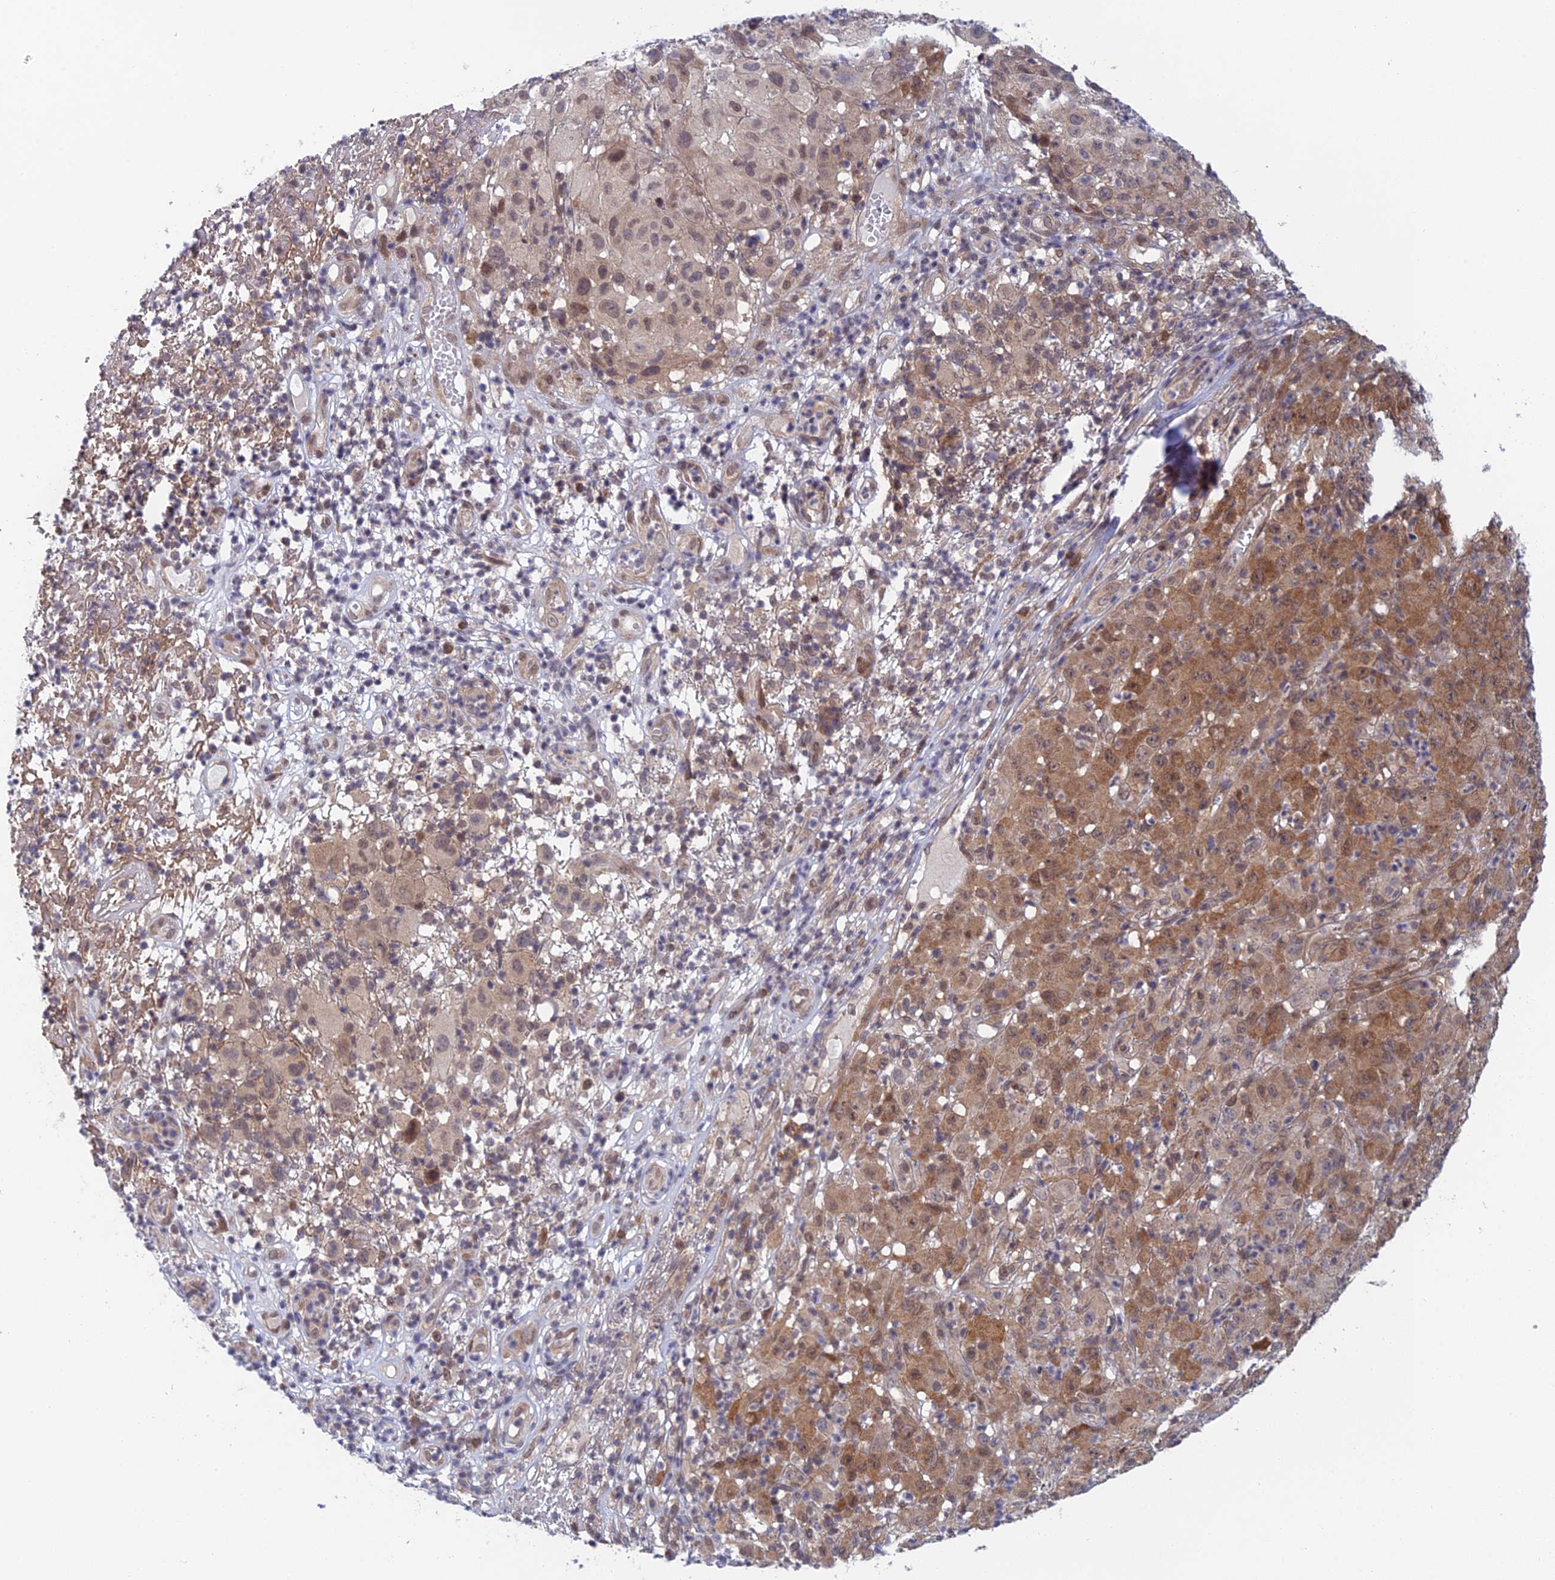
{"staining": {"intensity": "moderate", "quantity": ">75%", "location": "cytoplasmic/membranous"}, "tissue": "melanoma", "cell_type": "Tumor cells", "image_type": "cancer", "snomed": [{"axis": "morphology", "description": "Malignant melanoma, NOS"}, {"axis": "topography", "description": "Skin"}], "caption": "Immunohistochemical staining of human melanoma reveals medium levels of moderate cytoplasmic/membranous positivity in approximately >75% of tumor cells. (IHC, brightfield microscopy, high magnification).", "gene": "SRA1", "patient": {"sex": "male", "age": 73}}